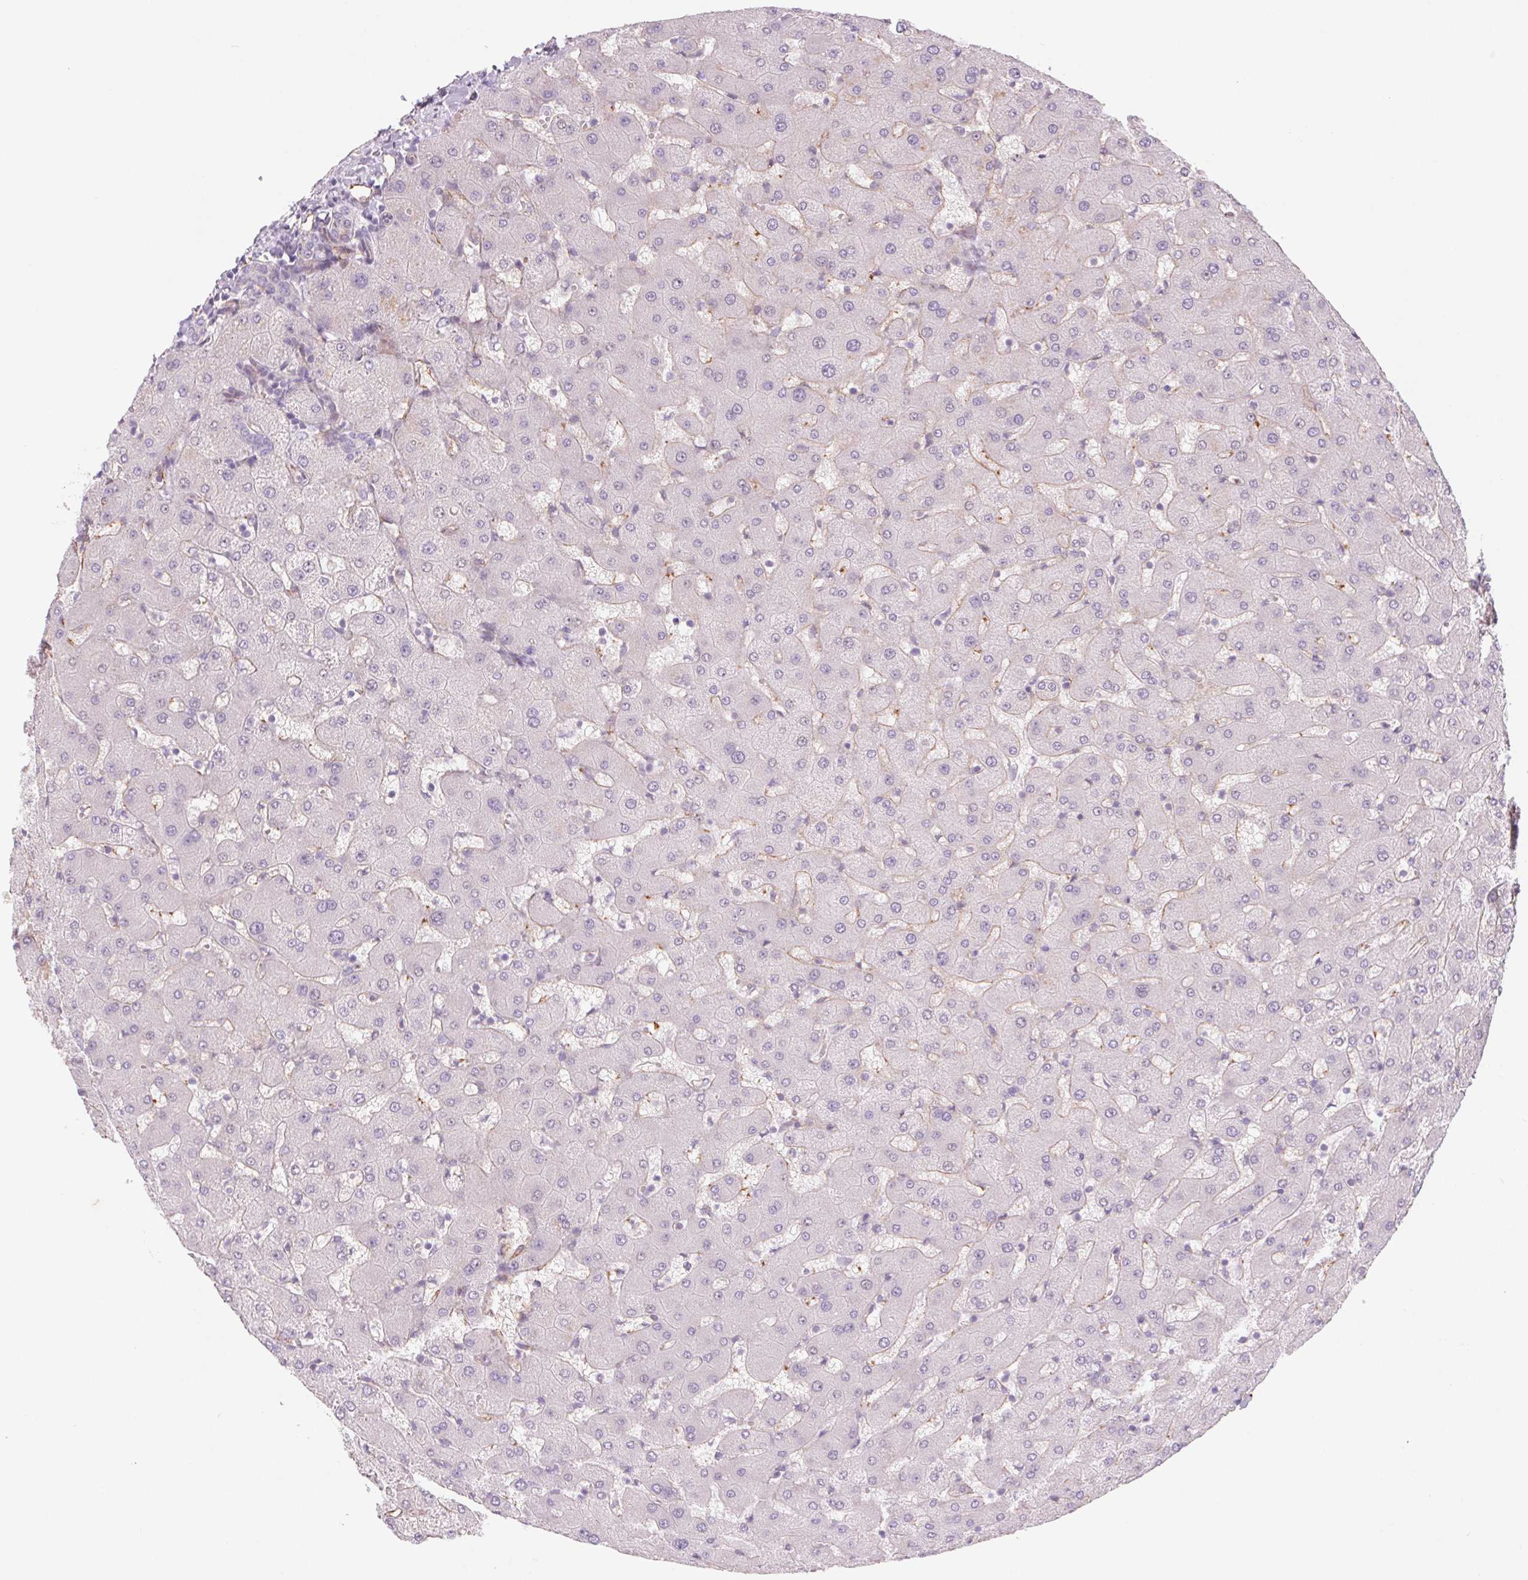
{"staining": {"intensity": "negative", "quantity": "none", "location": "none"}, "tissue": "liver", "cell_type": "Cholangiocytes", "image_type": "normal", "snomed": [{"axis": "morphology", "description": "Normal tissue, NOS"}, {"axis": "topography", "description": "Liver"}], "caption": "DAB (3,3'-diaminobenzidine) immunohistochemical staining of benign human liver exhibits no significant staining in cholangiocytes. Nuclei are stained in blue.", "gene": "MS4A13", "patient": {"sex": "female", "age": 63}}